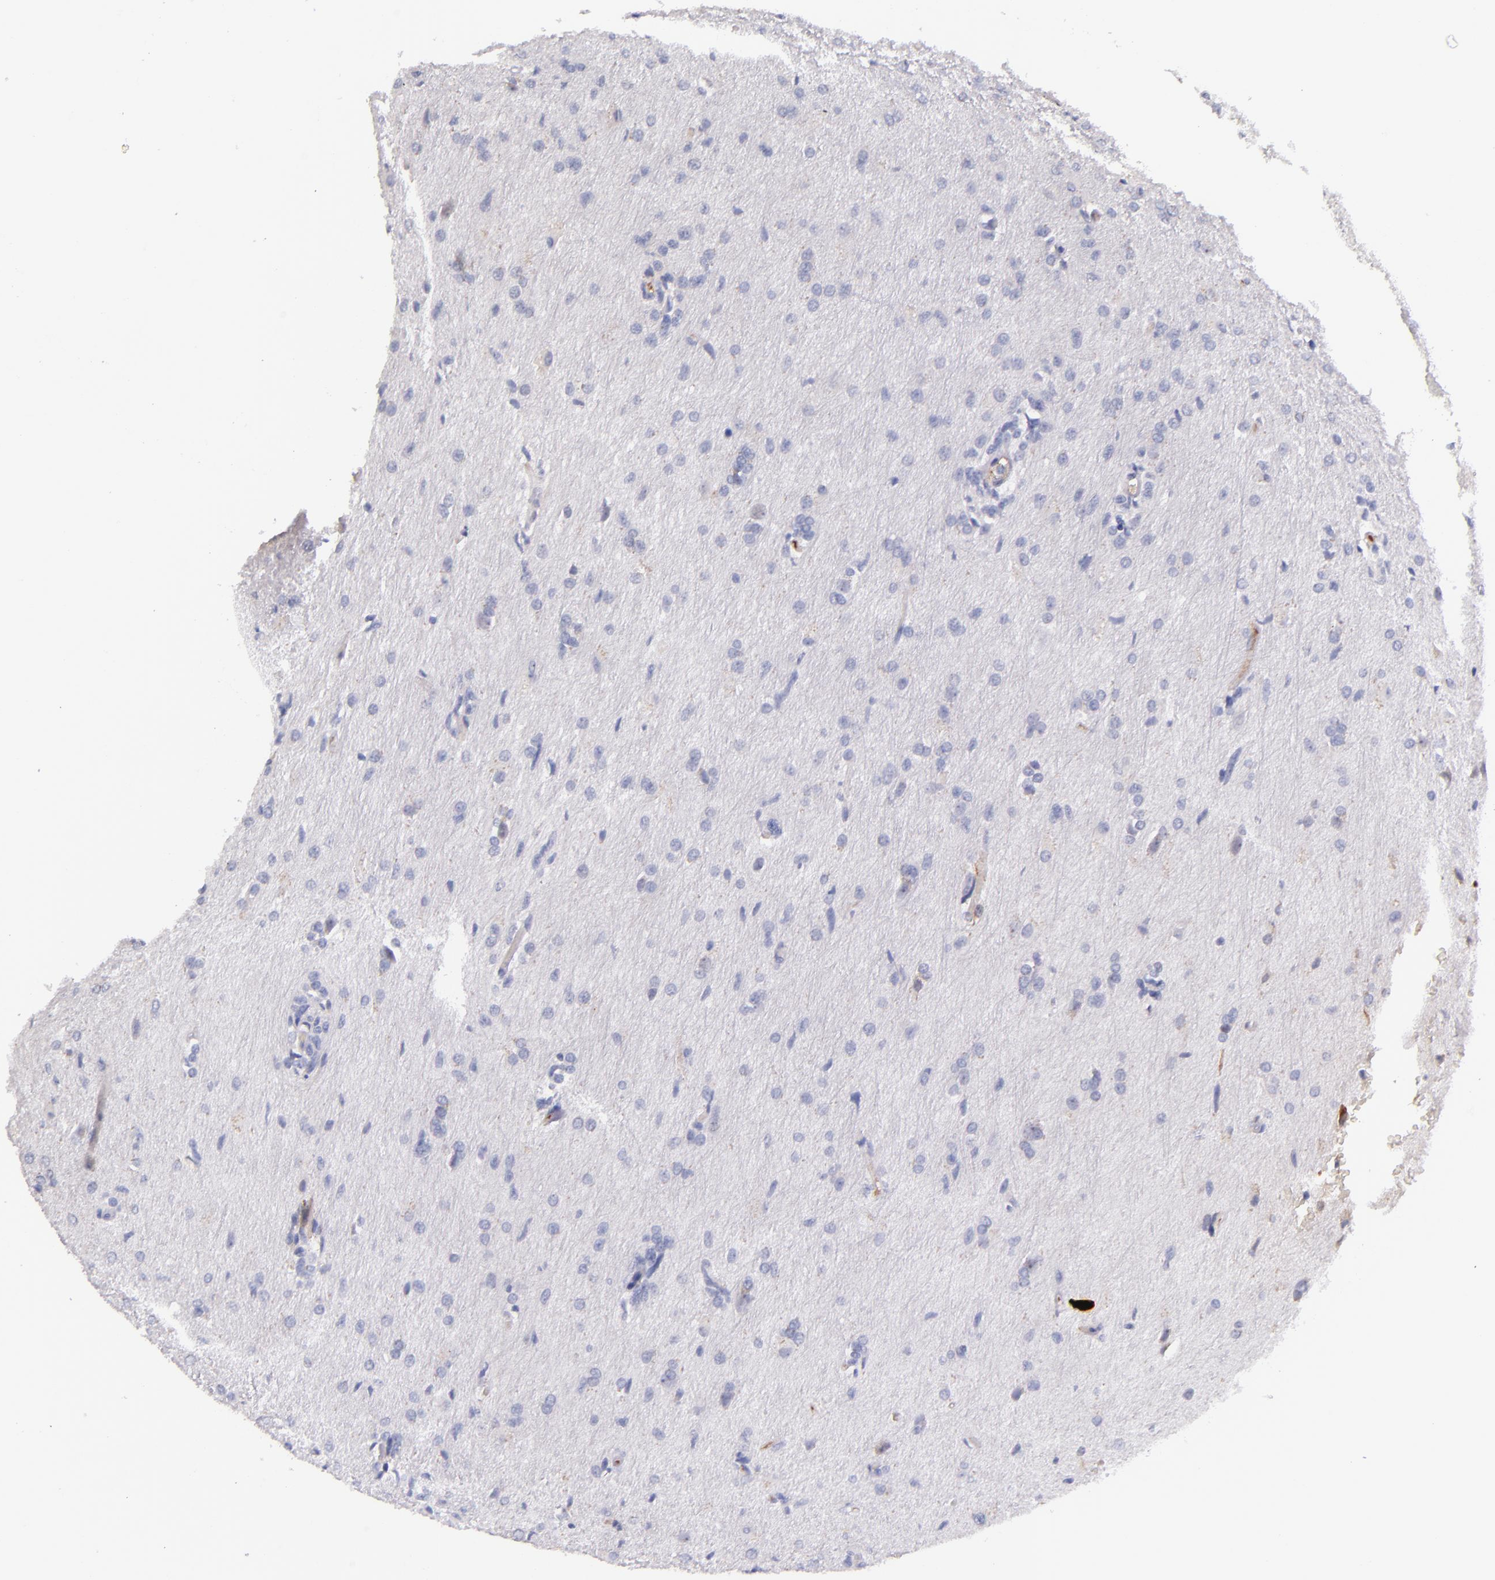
{"staining": {"intensity": "negative", "quantity": "none", "location": "none"}, "tissue": "glioma", "cell_type": "Tumor cells", "image_type": "cancer", "snomed": [{"axis": "morphology", "description": "Glioma, malignant, High grade"}, {"axis": "topography", "description": "Brain"}], "caption": "Immunohistochemistry of human high-grade glioma (malignant) shows no positivity in tumor cells.", "gene": "KNG1", "patient": {"sex": "male", "age": 68}}